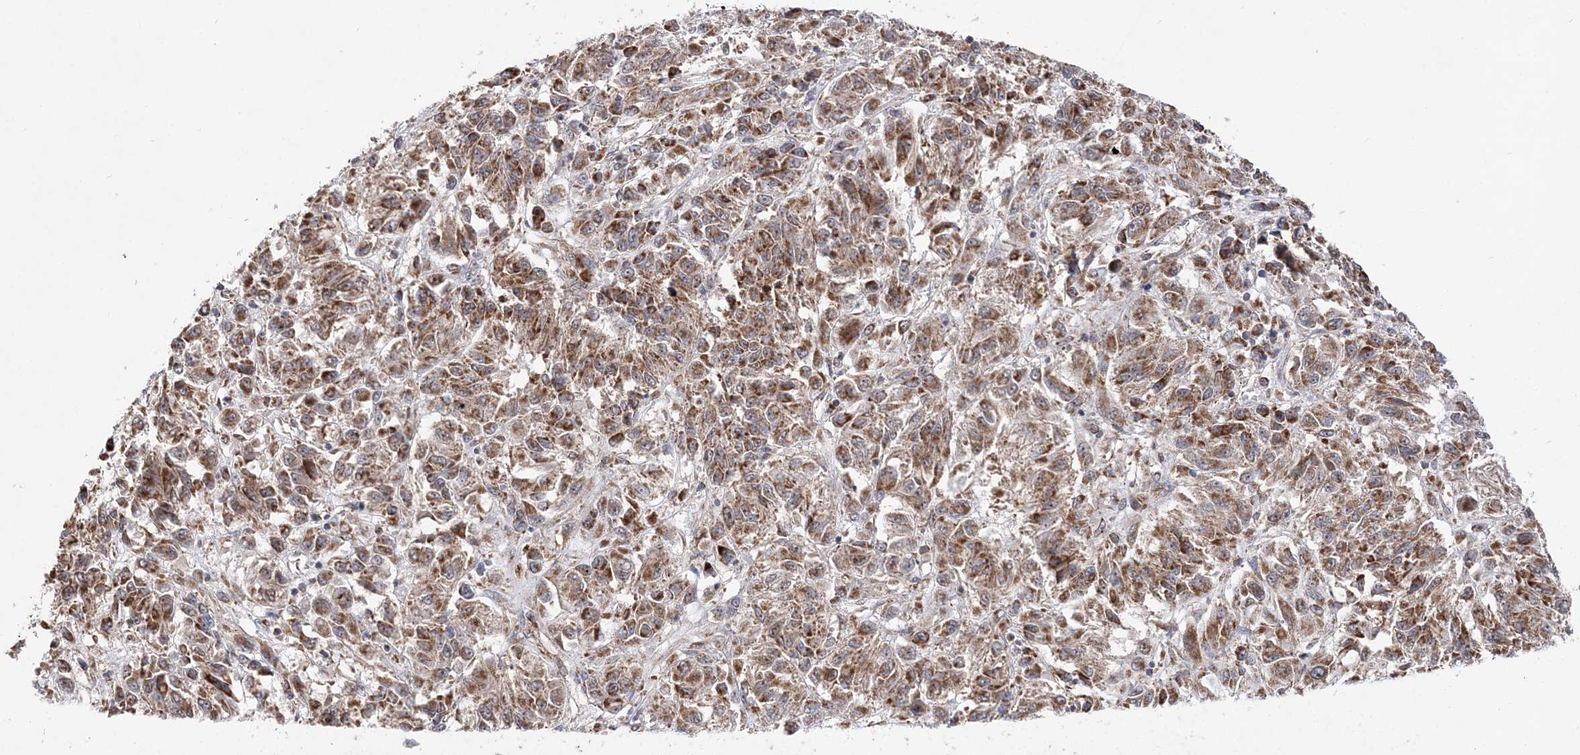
{"staining": {"intensity": "moderate", "quantity": ">75%", "location": "cytoplasmic/membranous"}, "tissue": "melanoma", "cell_type": "Tumor cells", "image_type": "cancer", "snomed": [{"axis": "morphology", "description": "Malignant melanoma, Metastatic site"}, {"axis": "topography", "description": "Lung"}], "caption": "Malignant melanoma (metastatic site) stained with a protein marker displays moderate staining in tumor cells.", "gene": "DALRD3", "patient": {"sex": "male", "age": 64}}